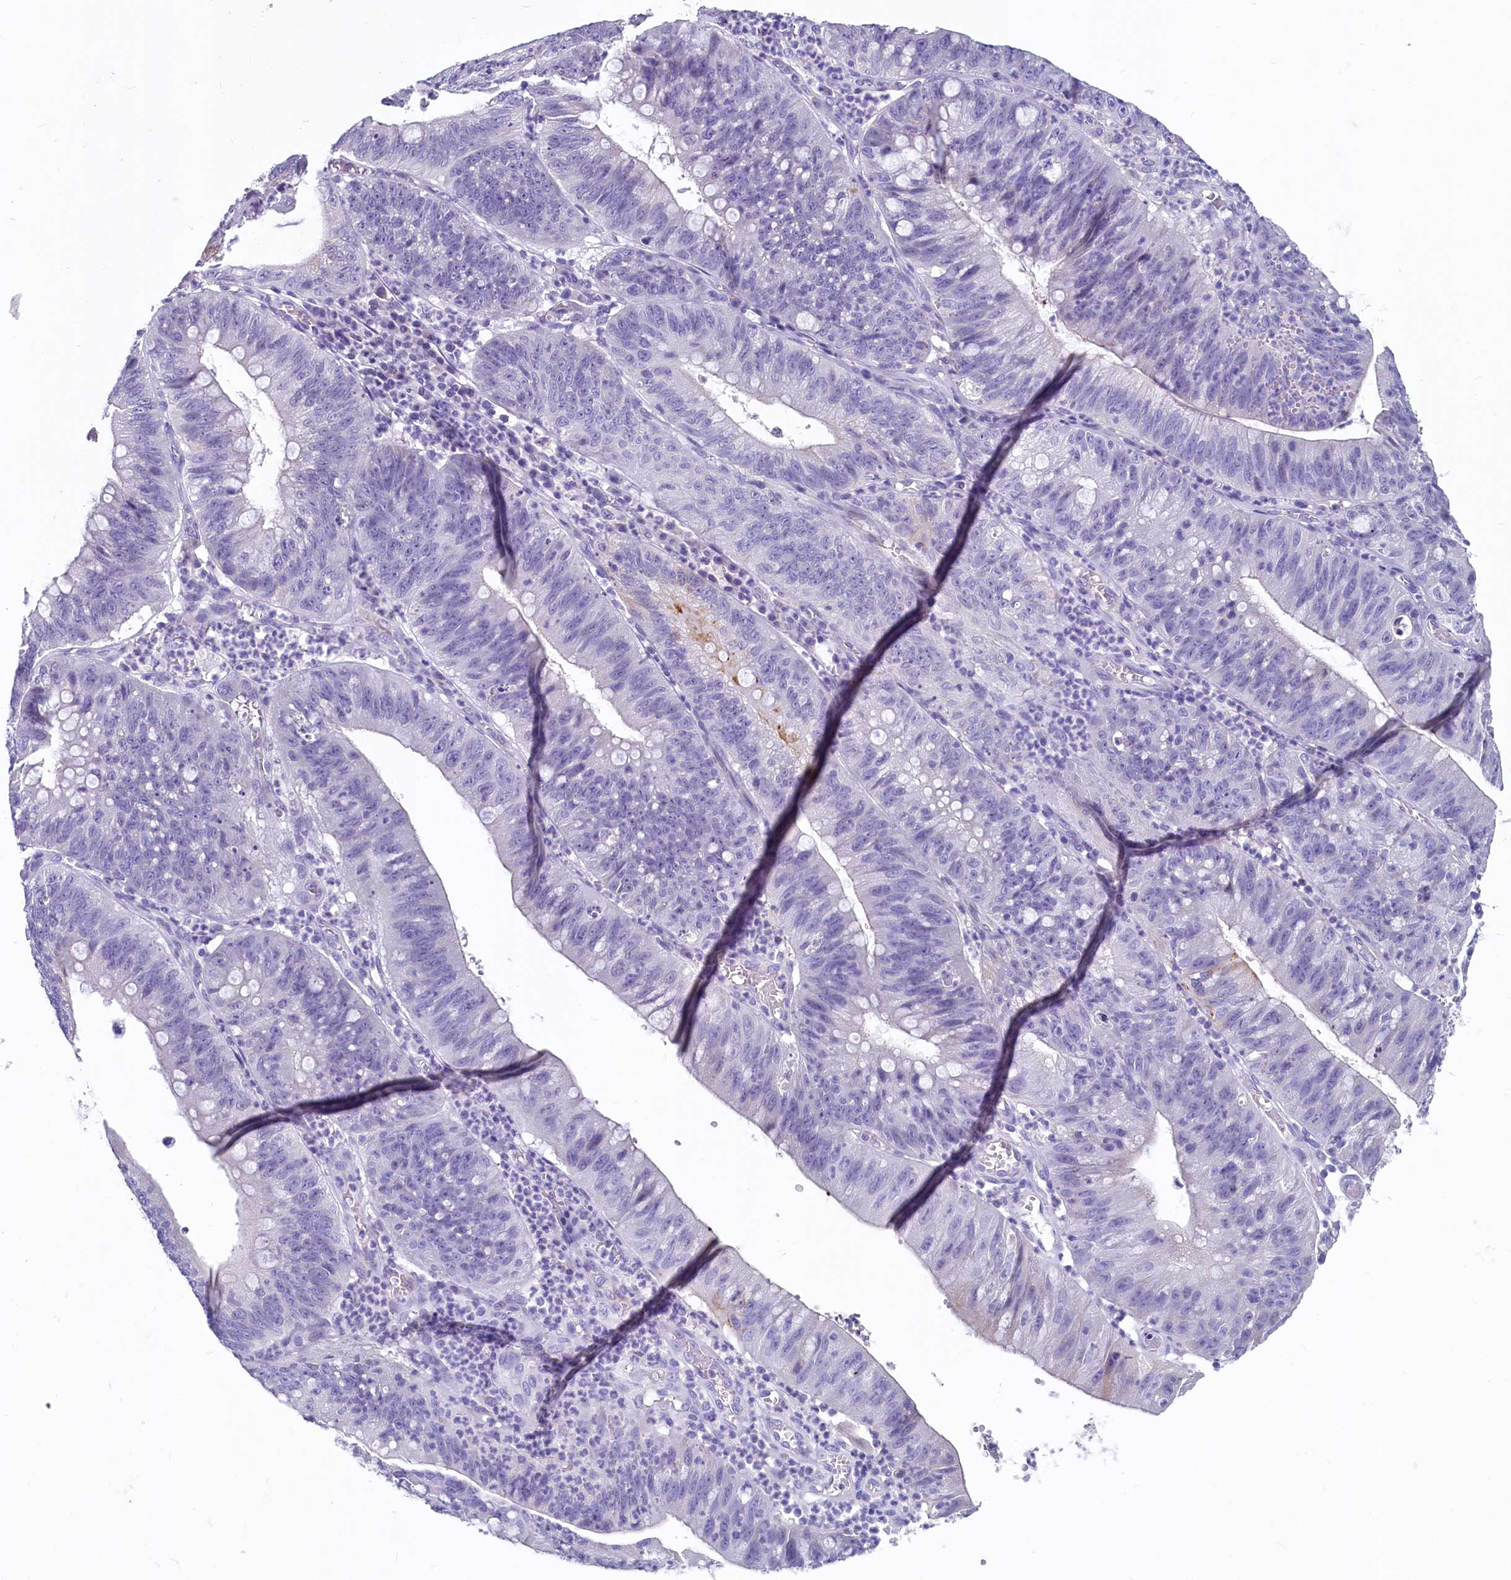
{"staining": {"intensity": "moderate", "quantity": "<25%", "location": "cytoplasmic/membranous"}, "tissue": "stomach cancer", "cell_type": "Tumor cells", "image_type": "cancer", "snomed": [{"axis": "morphology", "description": "Adenocarcinoma, NOS"}, {"axis": "topography", "description": "Stomach"}], "caption": "An image showing moderate cytoplasmic/membranous staining in about <25% of tumor cells in stomach adenocarcinoma, as visualized by brown immunohistochemical staining.", "gene": "INSC", "patient": {"sex": "male", "age": 59}}